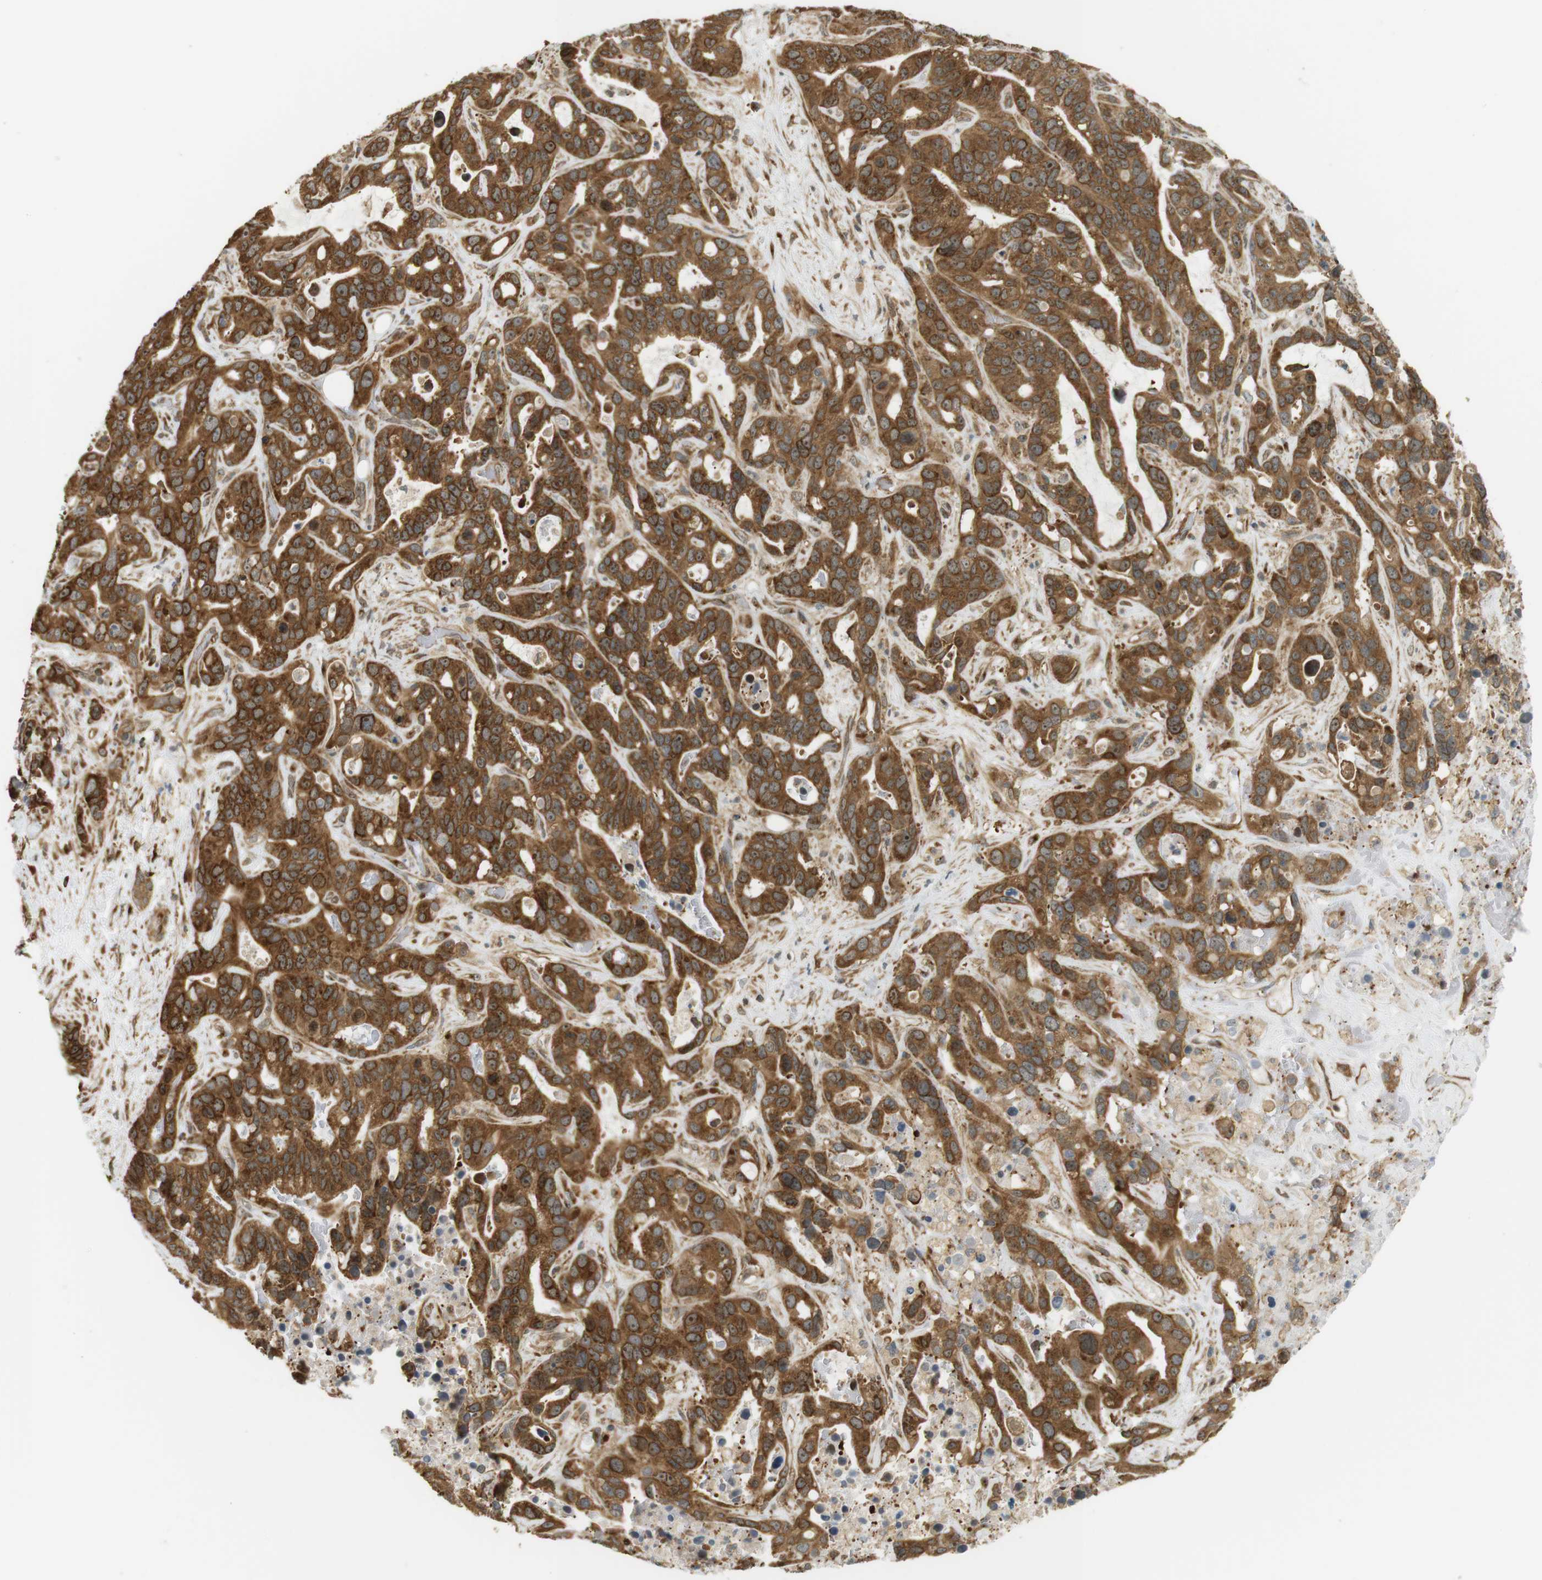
{"staining": {"intensity": "strong", "quantity": ">75%", "location": "cytoplasmic/membranous,nuclear"}, "tissue": "liver cancer", "cell_type": "Tumor cells", "image_type": "cancer", "snomed": [{"axis": "morphology", "description": "Cholangiocarcinoma"}, {"axis": "topography", "description": "Liver"}], "caption": "Tumor cells display high levels of strong cytoplasmic/membranous and nuclear expression in approximately >75% of cells in human liver cancer.", "gene": "PA2G4", "patient": {"sex": "female", "age": 65}}